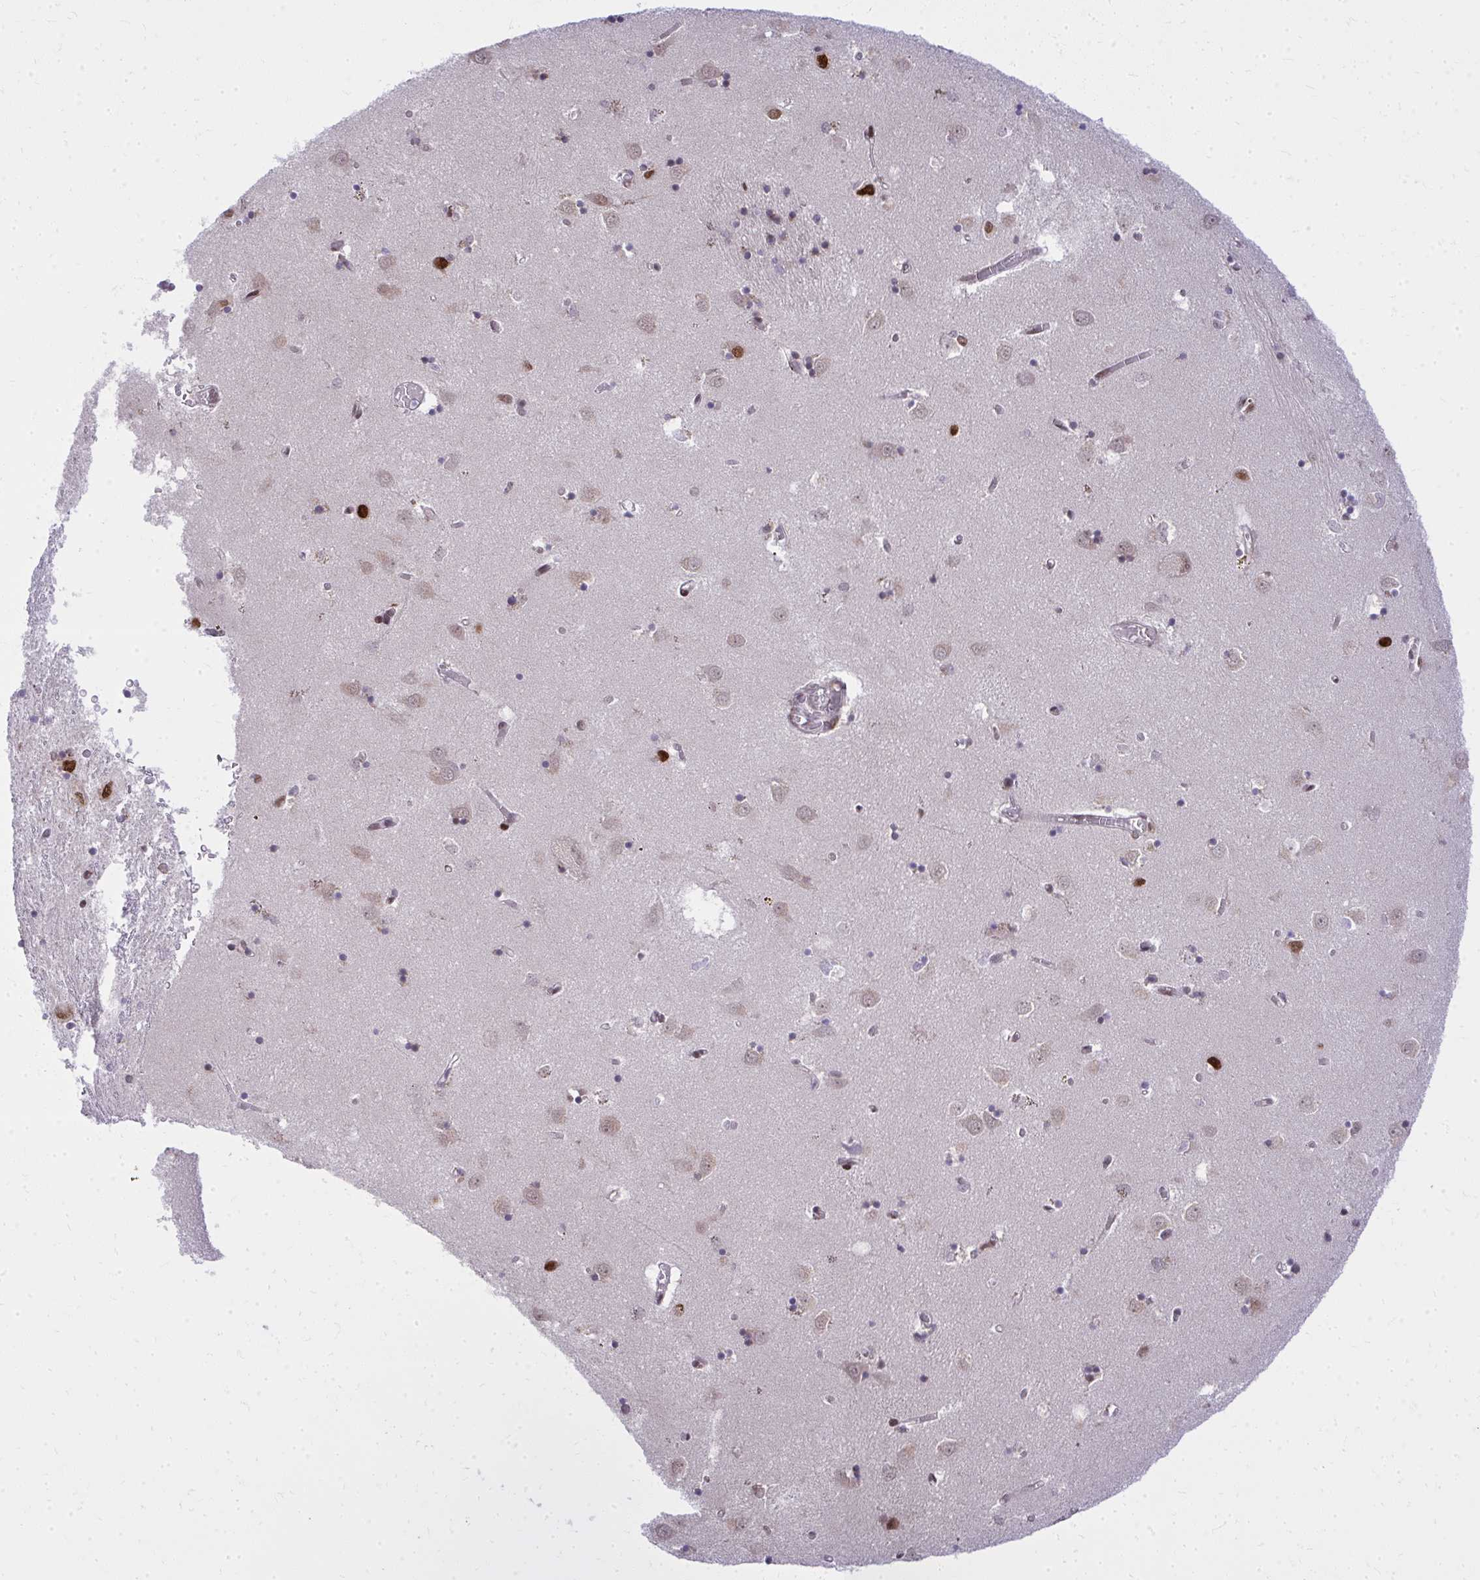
{"staining": {"intensity": "moderate", "quantity": "<25%", "location": "cytoplasmic/membranous,nuclear"}, "tissue": "caudate", "cell_type": "Glial cells", "image_type": "normal", "snomed": [{"axis": "morphology", "description": "Normal tissue, NOS"}, {"axis": "topography", "description": "Lateral ventricle wall"}], "caption": "High-power microscopy captured an immunohistochemistry (IHC) photomicrograph of unremarkable caudate, revealing moderate cytoplasmic/membranous,nuclear staining in approximately <25% of glial cells. The staining is performed using DAB (3,3'-diaminobenzidine) brown chromogen to label protein expression. The nuclei are counter-stained blue using hematoxylin.", "gene": "PIGY", "patient": {"sex": "male", "age": 70}}